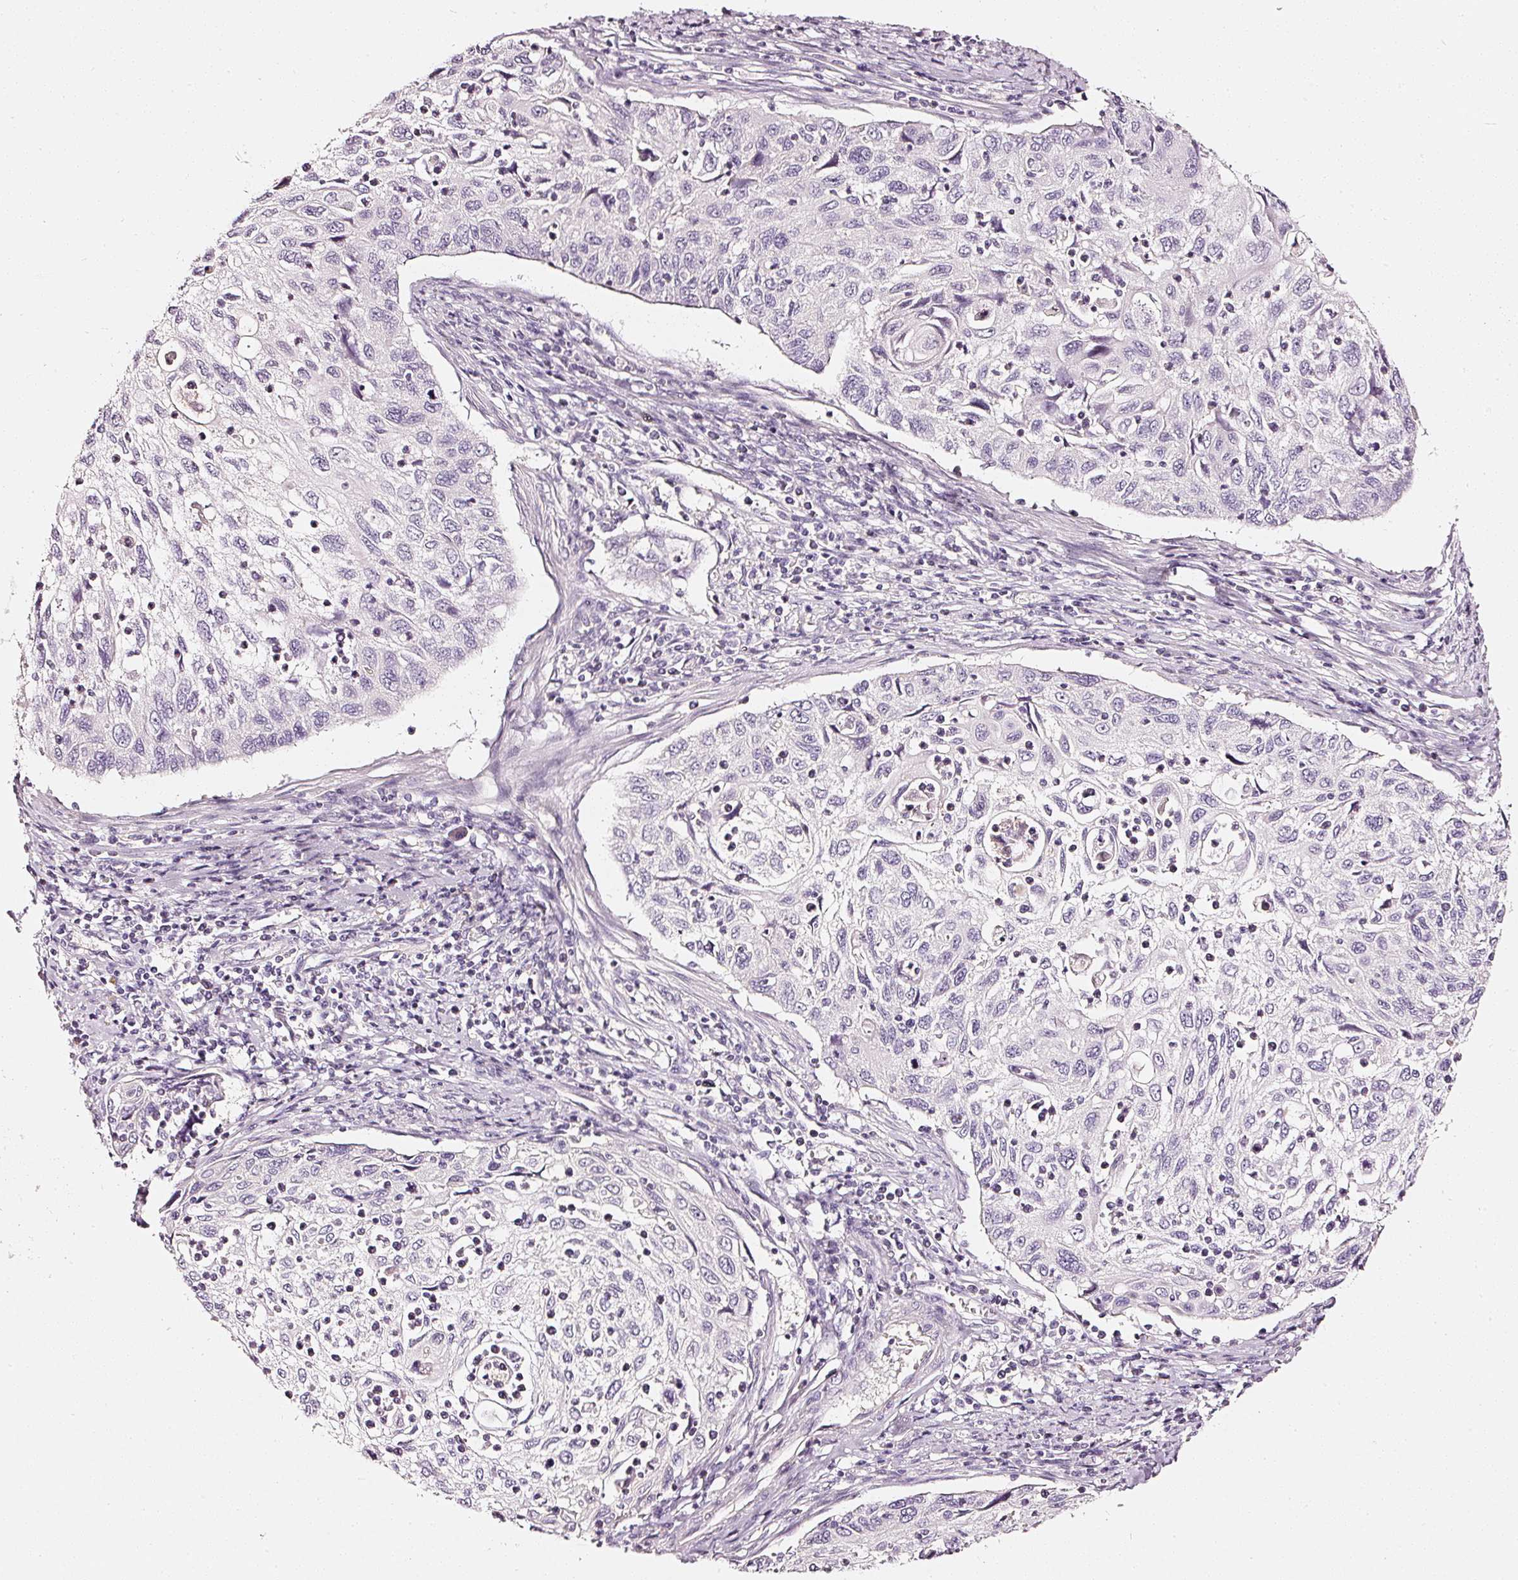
{"staining": {"intensity": "negative", "quantity": "none", "location": "none"}, "tissue": "cervical cancer", "cell_type": "Tumor cells", "image_type": "cancer", "snomed": [{"axis": "morphology", "description": "Squamous cell carcinoma, NOS"}, {"axis": "topography", "description": "Cervix"}], "caption": "High power microscopy photomicrograph of an immunohistochemistry (IHC) micrograph of cervical cancer, revealing no significant expression in tumor cells. (Stains: DAB immunohistochemistry with hematoxylin counter stain, Microscopy: brightfield microscopy at high magnification).", "gene": "CNP", "patient": {"sex": "female", "age": 70}}